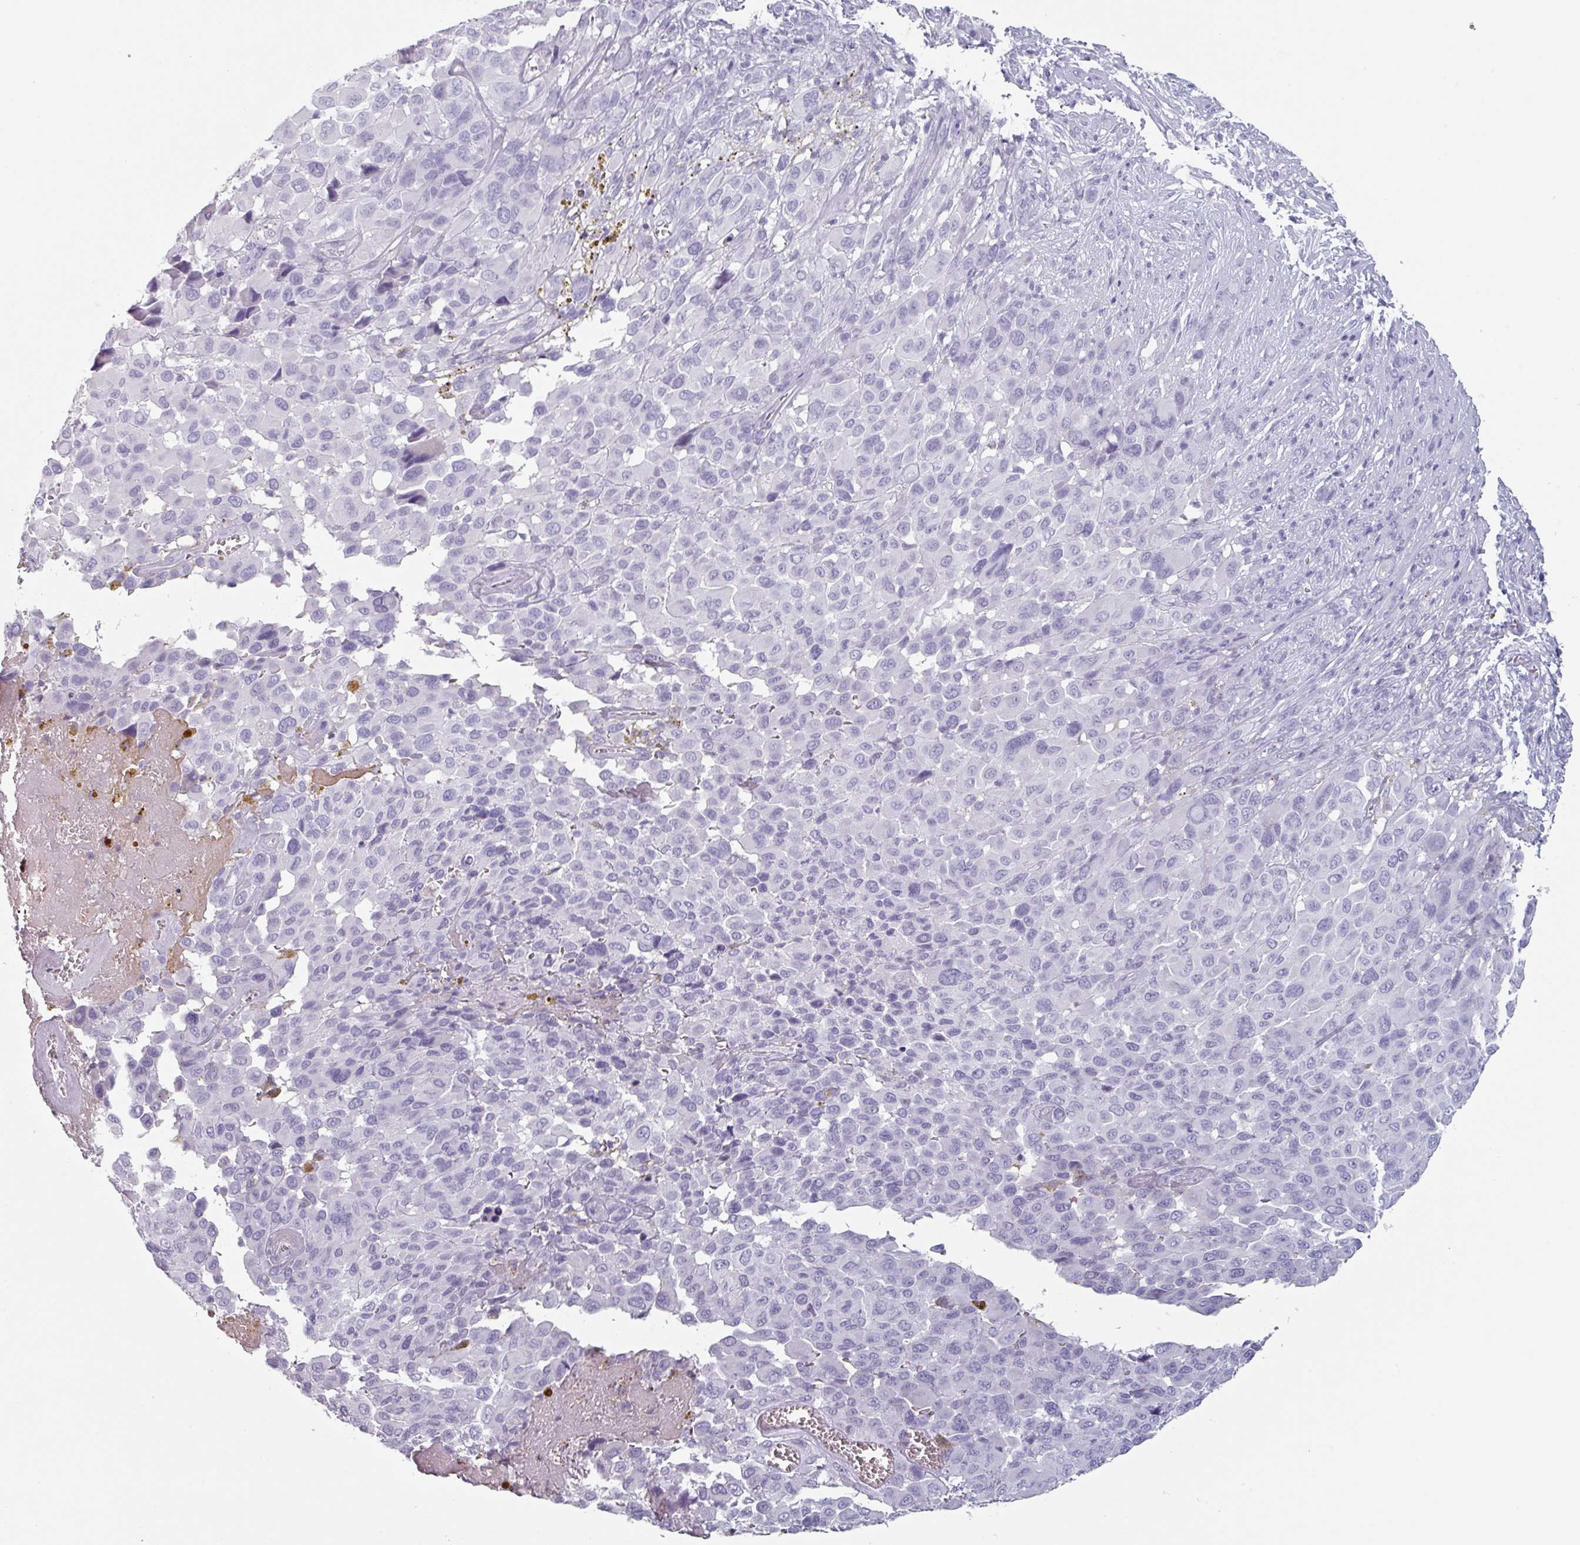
{"staining": {"intensity": "negative", "quantity": "none", "location": "none"}, "tissue": "melanoma", "cell_type": "Tumor cells", "image_type": "cancer", "snomed": [{"axis": "morphology", "description": "Malignant melanoma, NOS"}, {"axis": "topography", "description": "Skin of trunk"}], "caption": "There is no significant staining in tumor cells of malignant melanoma.", "gene": "SLC35G2", "patient": {"sex": "male", "age": 71}}